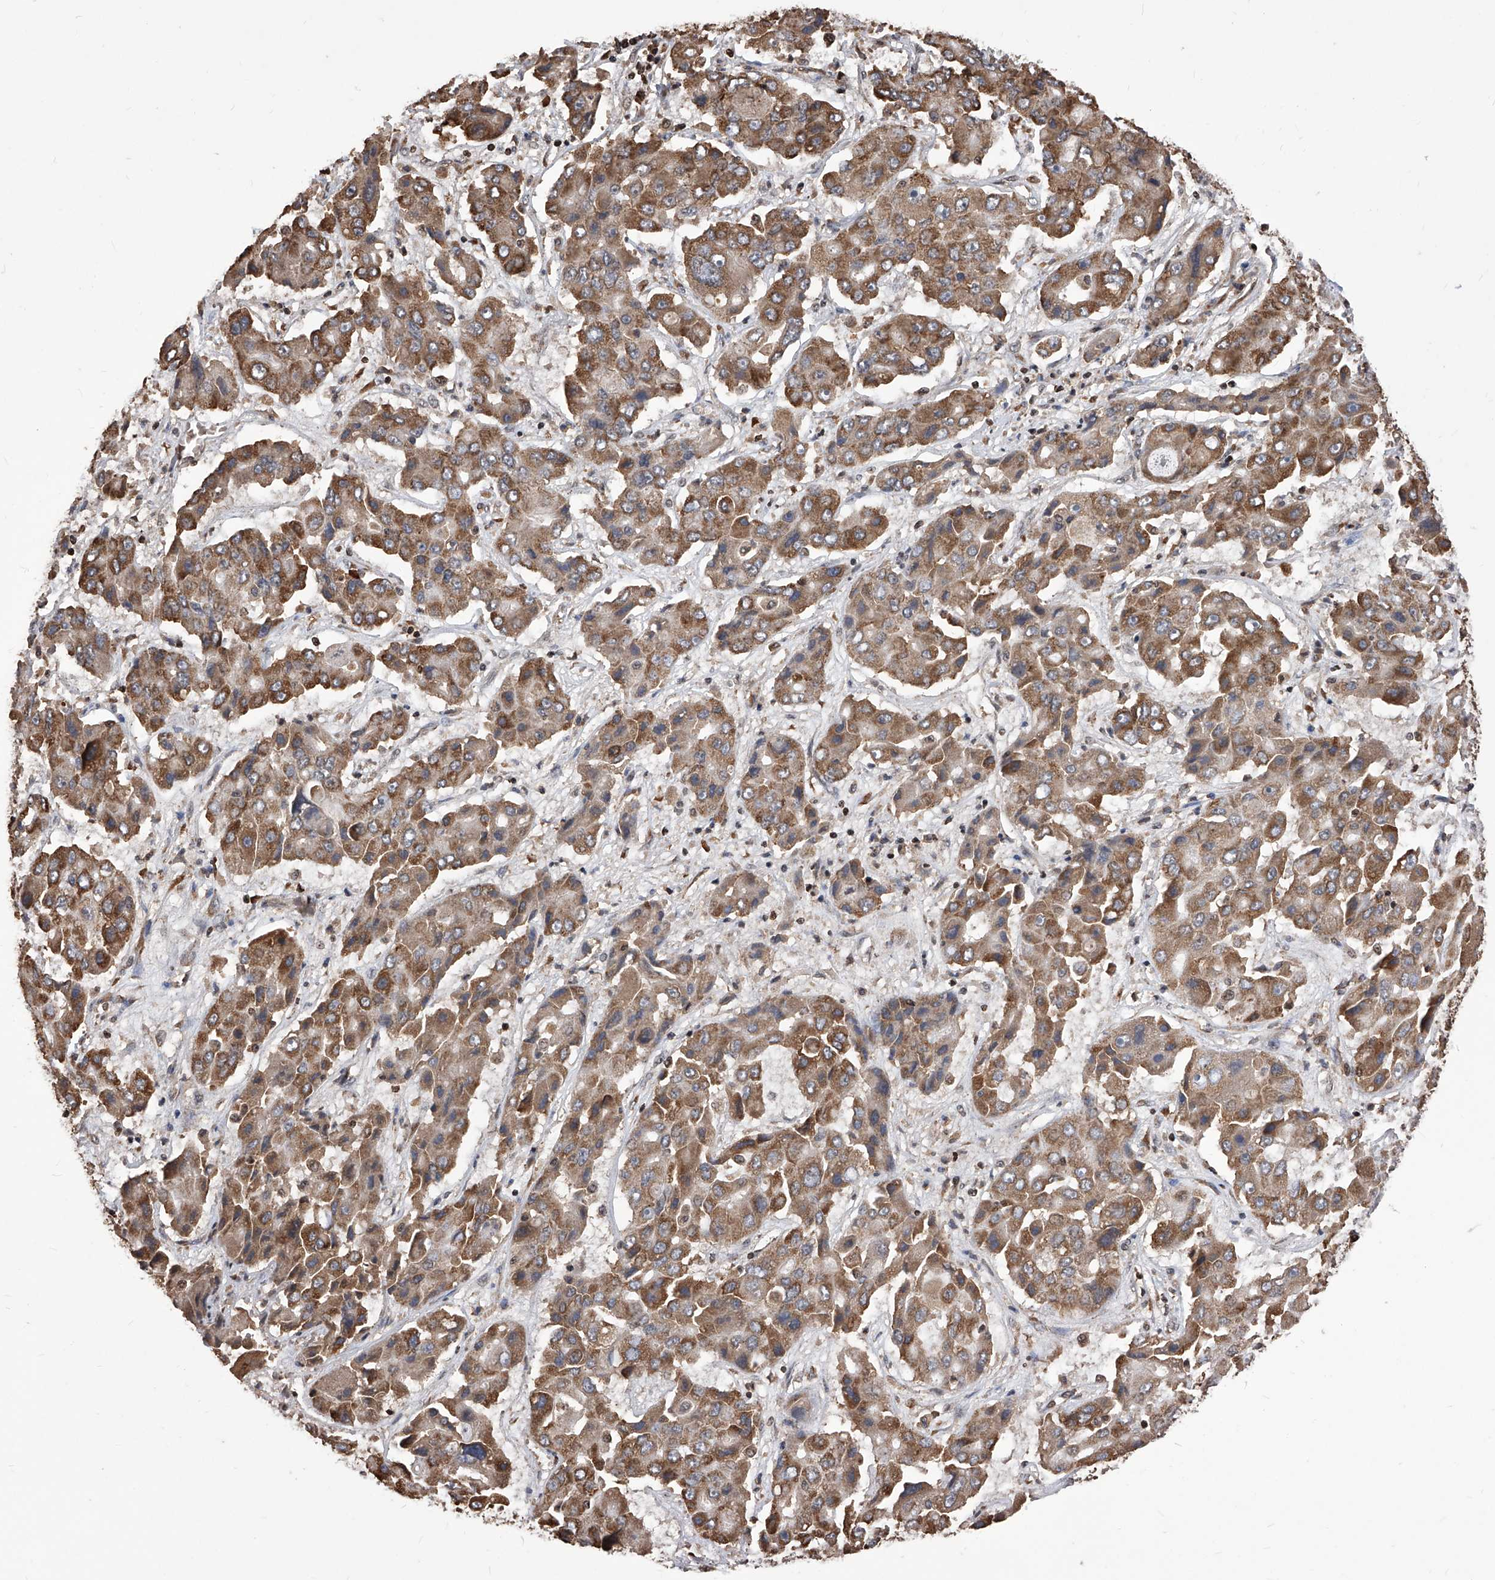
{"staining": {"intensity": "moderate", "quantity": ">75%", "location": "cytoplasmic/membranous"}, "tissue": "liver cancer", "cell_type": "Tumor cells", "image_type": "cancer", "snomed": [{"axis": "morphology", "description": "Cholangiocarcinoma"}, {"axis": "topography", "description": "Liver"}], "caption": "Liver cancer tissue shows moderate cytoplasmic/membranous staining in about >75% of tumor cells, visualized by immunohistochemistry.", "gene": "ID1", "patient": {"sex": "male", "age": 67}}